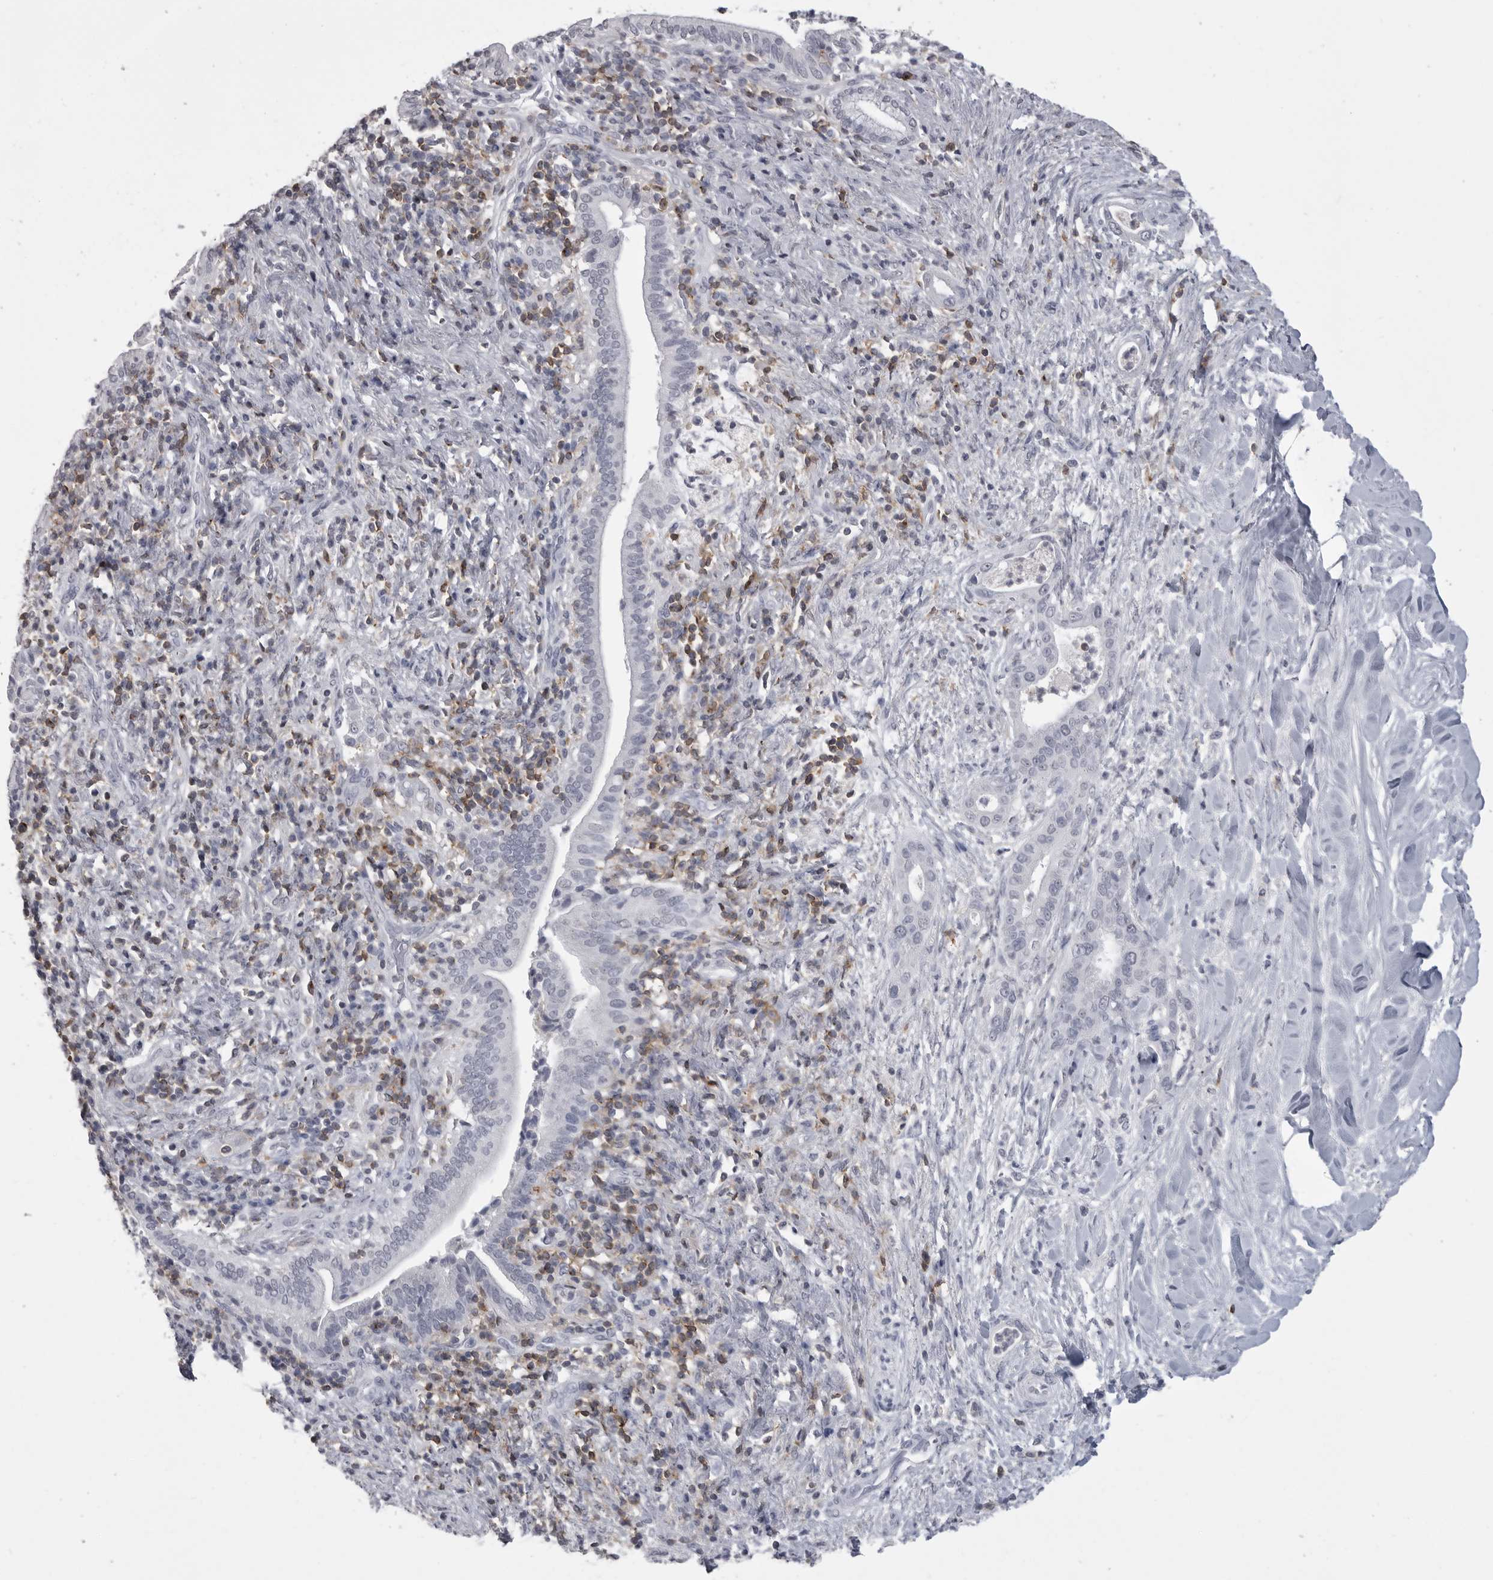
{"staining": {"intensity": "negative", "quantity": "none", "location": "none"}, "tissue": "liver cancer", "cell_type": "Tumor cells", "image_type": "cancer", "snomed": [{"axis": "morphology", "description": "Cholangiocarcinoma"}, {"axis": "topography", "description": "Liver"}], "caption": "A high-resolution micrograph shows IHC staining of liver cholangiocarcinoma, which displays no significant positivity in tumor cells.", "gene": "ITGAL", "patient": {"sex": "female", "age": 54}}